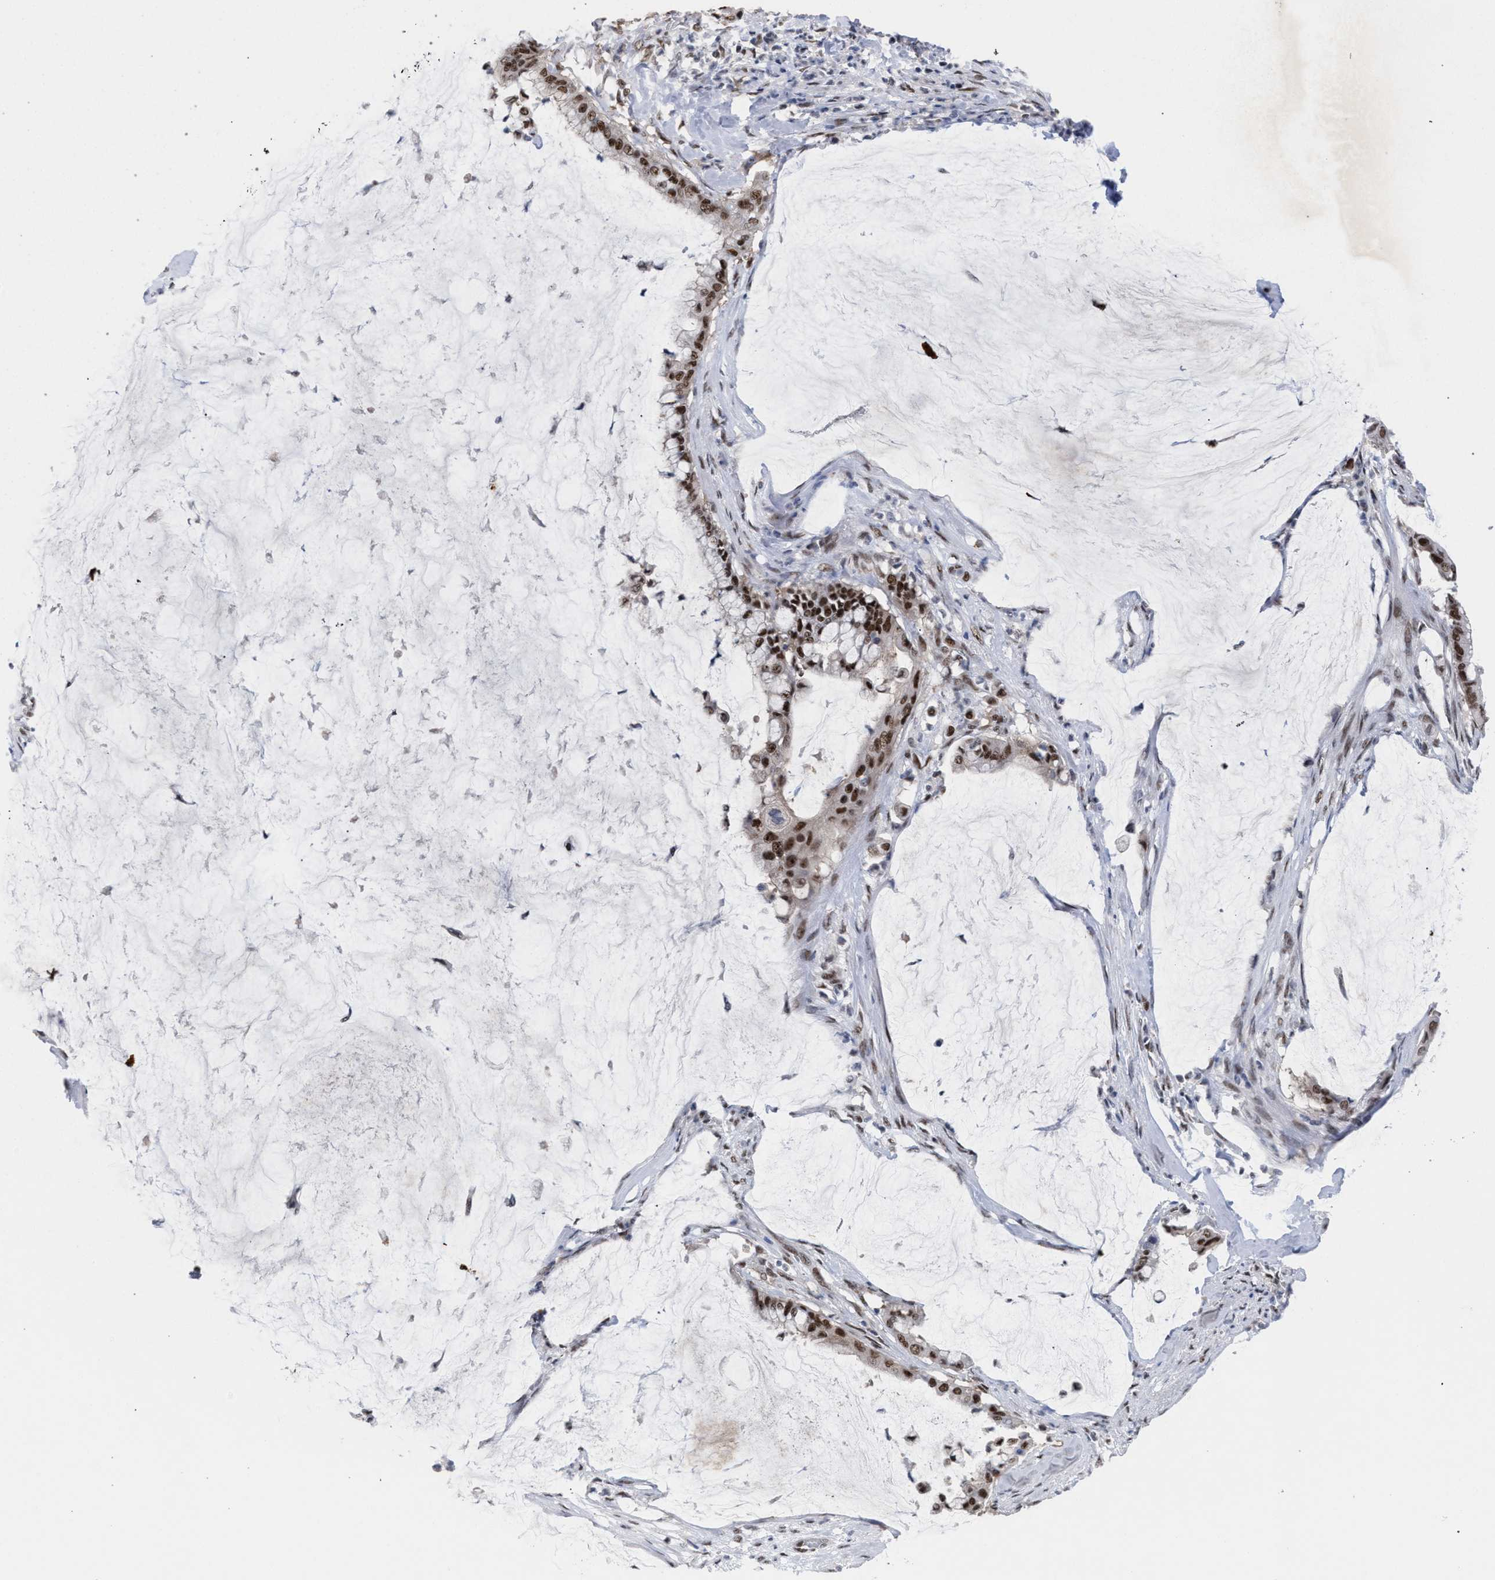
{"staining": {"intensity": "moderate", "quantity": ">75%", "location": "nuclear"}, "tissue": "pancreatic cancer", "cell_type": "Tumor cells", "image_type": "cancer", "snomed": [{"axis": "morphology", "description": "Adenocarcinoma, NOS"}, {"axis": "topography", "description": "Pancreas"}], "caption": "A brown stain shows moderate nuclear expression of a protein in human pancreatic adenocarcinoma tumor cells.", "gene": "SCAF4", "patient": {"sex": "male", "age": 41}}